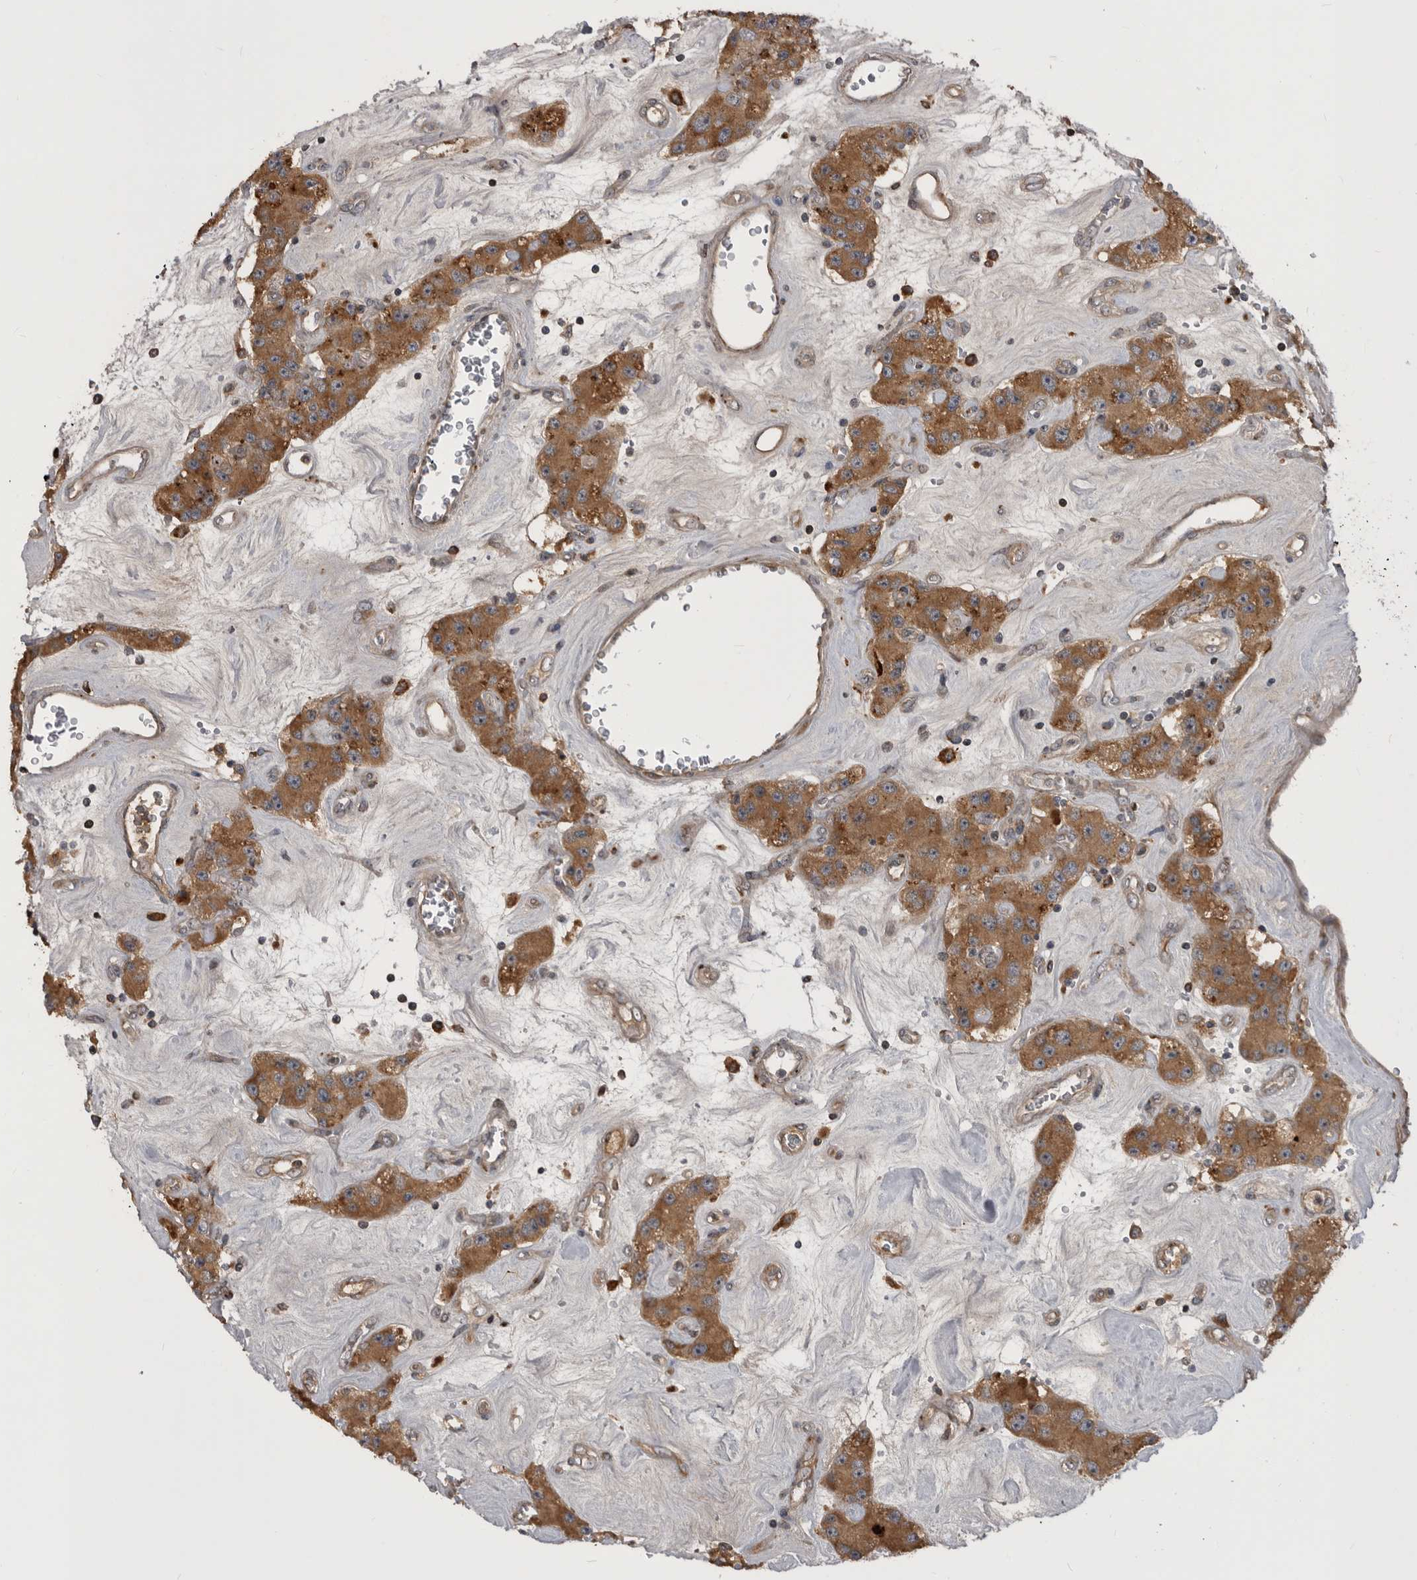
{"staining": {"intensity": "moderate", "quantity": ">75%", "location": "cytoplasmic/membranous"}, "tissue": "carcinoid", "cell_type": "Tumor cells", "image_type": "cancer", "snomed": [{"axis": "morphology", "description": "Carcinoid, malignant, NOS"}, {"axis": "topography", "description": "Pancreas"}], "caption": "Immunohistochemistry (IHC) of malignant carcinoid displays medium levels of moderate cytoplasmic/membranous positivity in approximately >75% of tumor cells. The staining was performed using DAB (3,3'-diaminobenzidine) to visualize the protein expression in brown, while the nuclei were stained in blue with hematoxylin (Magnification: 20x).", "gene": "RAB3GAP2", "patient": {"sex": "male", "age": 41}}